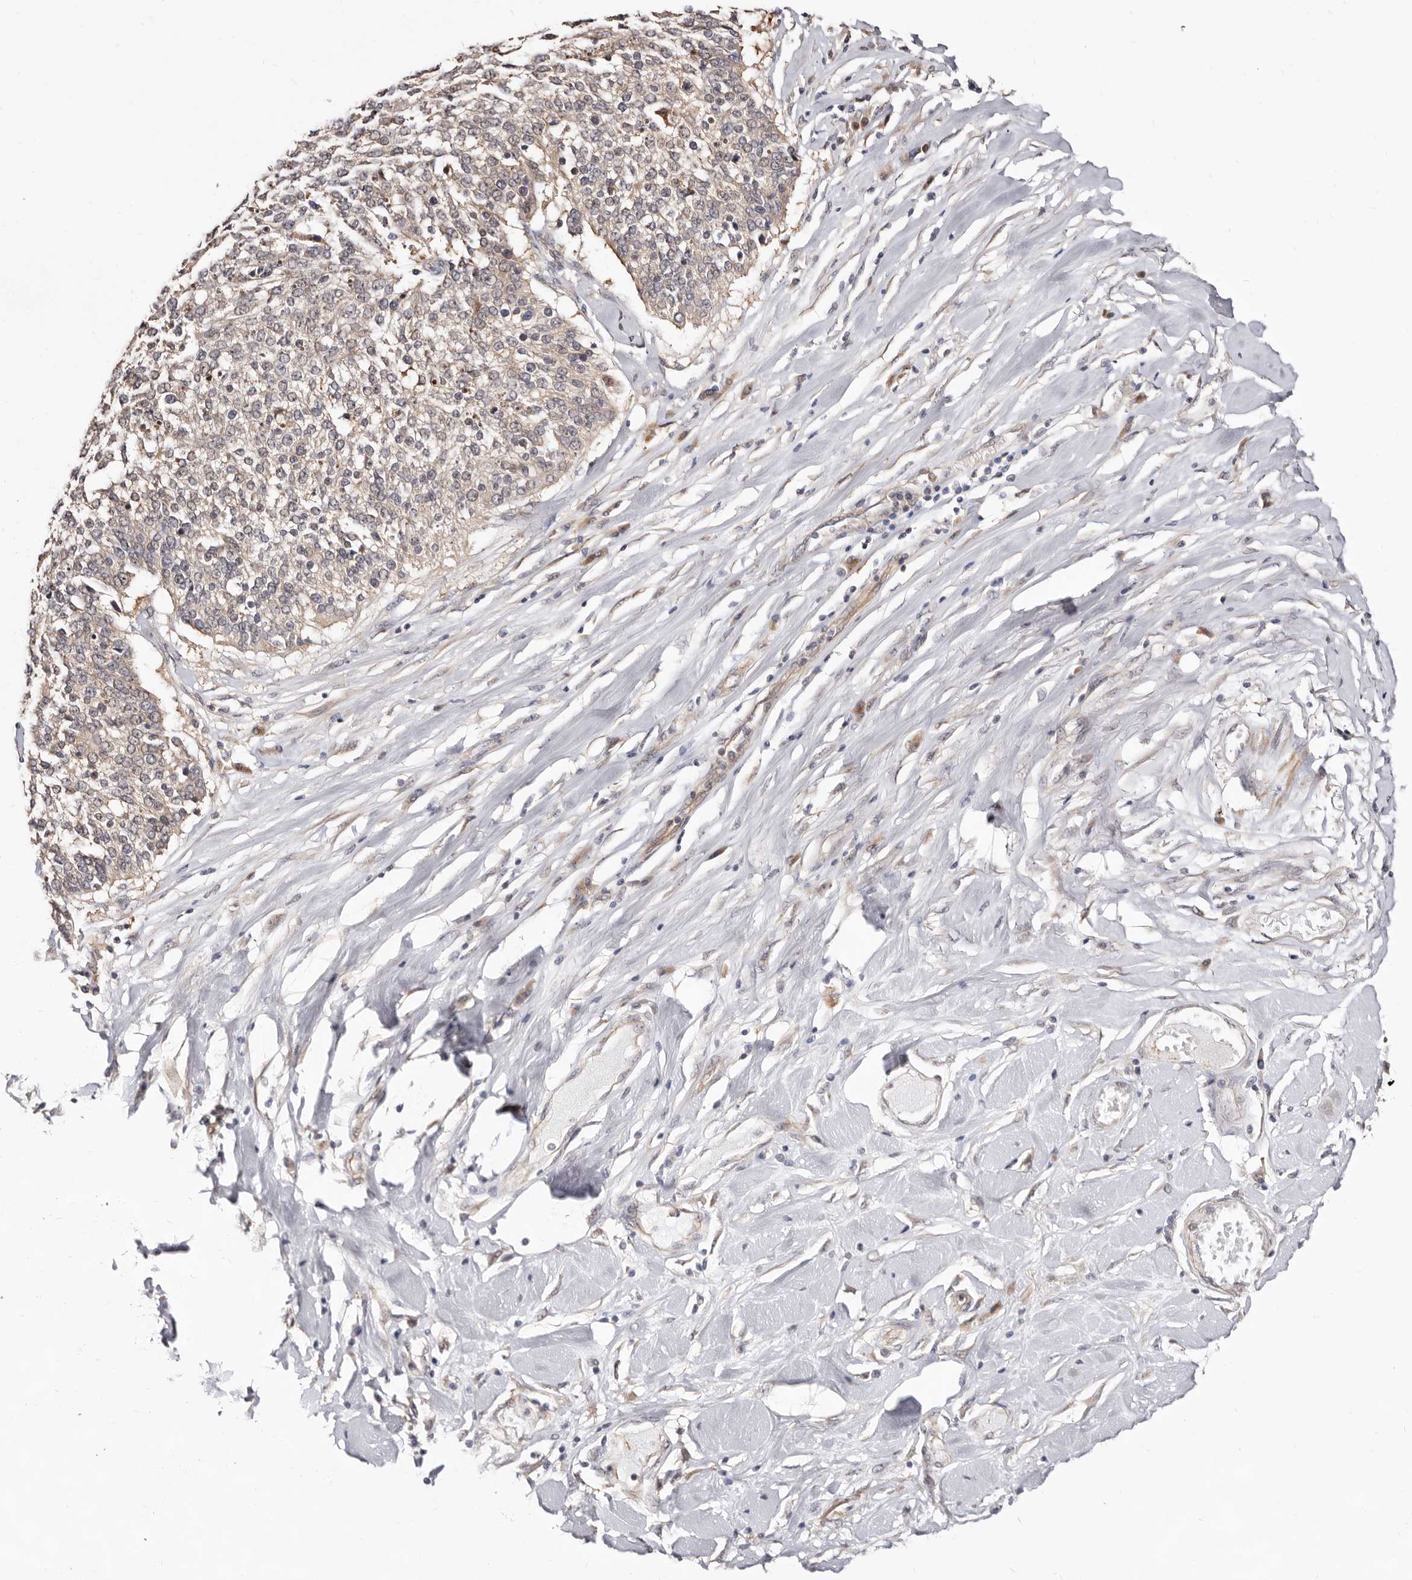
{"staining": {"intensity": "weak", "quantity": "25%-75%", "location": "cytoplasmic/membranous"}, "tissue": "lung cancer", "cell_type": "Tumor cells", "image_type": "cancer", "snomed": [{"axis": "morphology", "description": "Normal tissue, NOS"}, {"axis": "morphology", "description": "Squamous cell carcinoma, NOS"}, {"axis": "topography", "description": "Cartilage tissue"}, {"axis": "topography", "description": "Bronchus"}, {"axis": "topography", "description": "Lung"}, {"axis": "topography", "description": "Peripheral nerve tissue"}], "caption": "DAB immunohistochemical staining of human lung cancer (squamous cell carcinoma) reveals weak cytoplasmic/membranous protein staining in about 25%-75% of tumor cells.", "gene": "GPATCH4", "patient": {"sex": "female", "age": 49}}